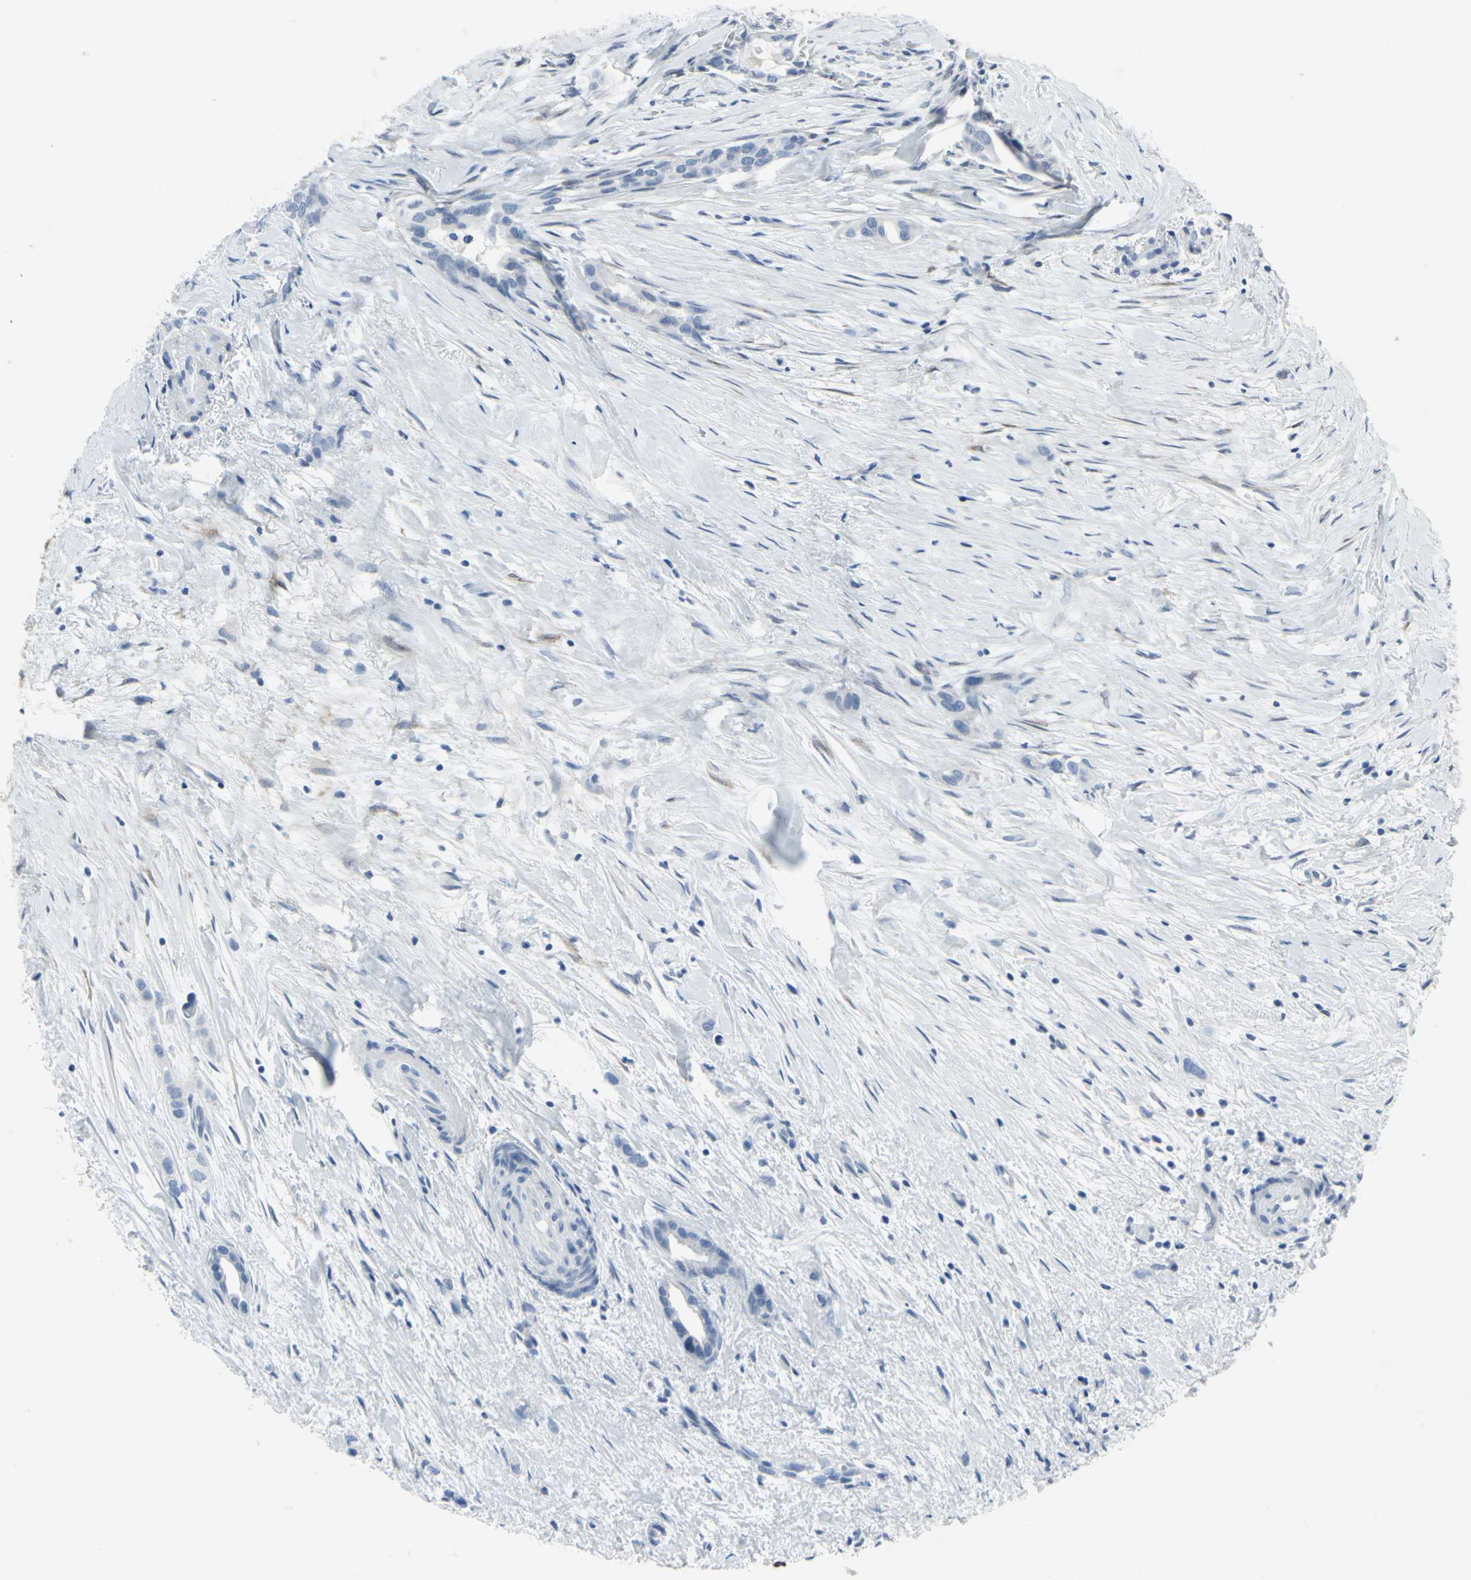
{"staining": {"intensity": "negative", "quantity": "none", "location": "none"}, "tissue": "liver cancer", "cell_type": "Tumor cells", "image_type": "cancer", "snomed": [{"axis": "morphology", "description": "Cholangiocarcinoma"}, {"axis": "topography", "description": "Liver"}], "caption": "The immunohistochemistry photomicrograph has no significant expression in tumor cells of liver cancer (cholangiocarcinoma) tissue.", "gene": "CYB5A", "patient": {"sex": "female", "age": 65}}